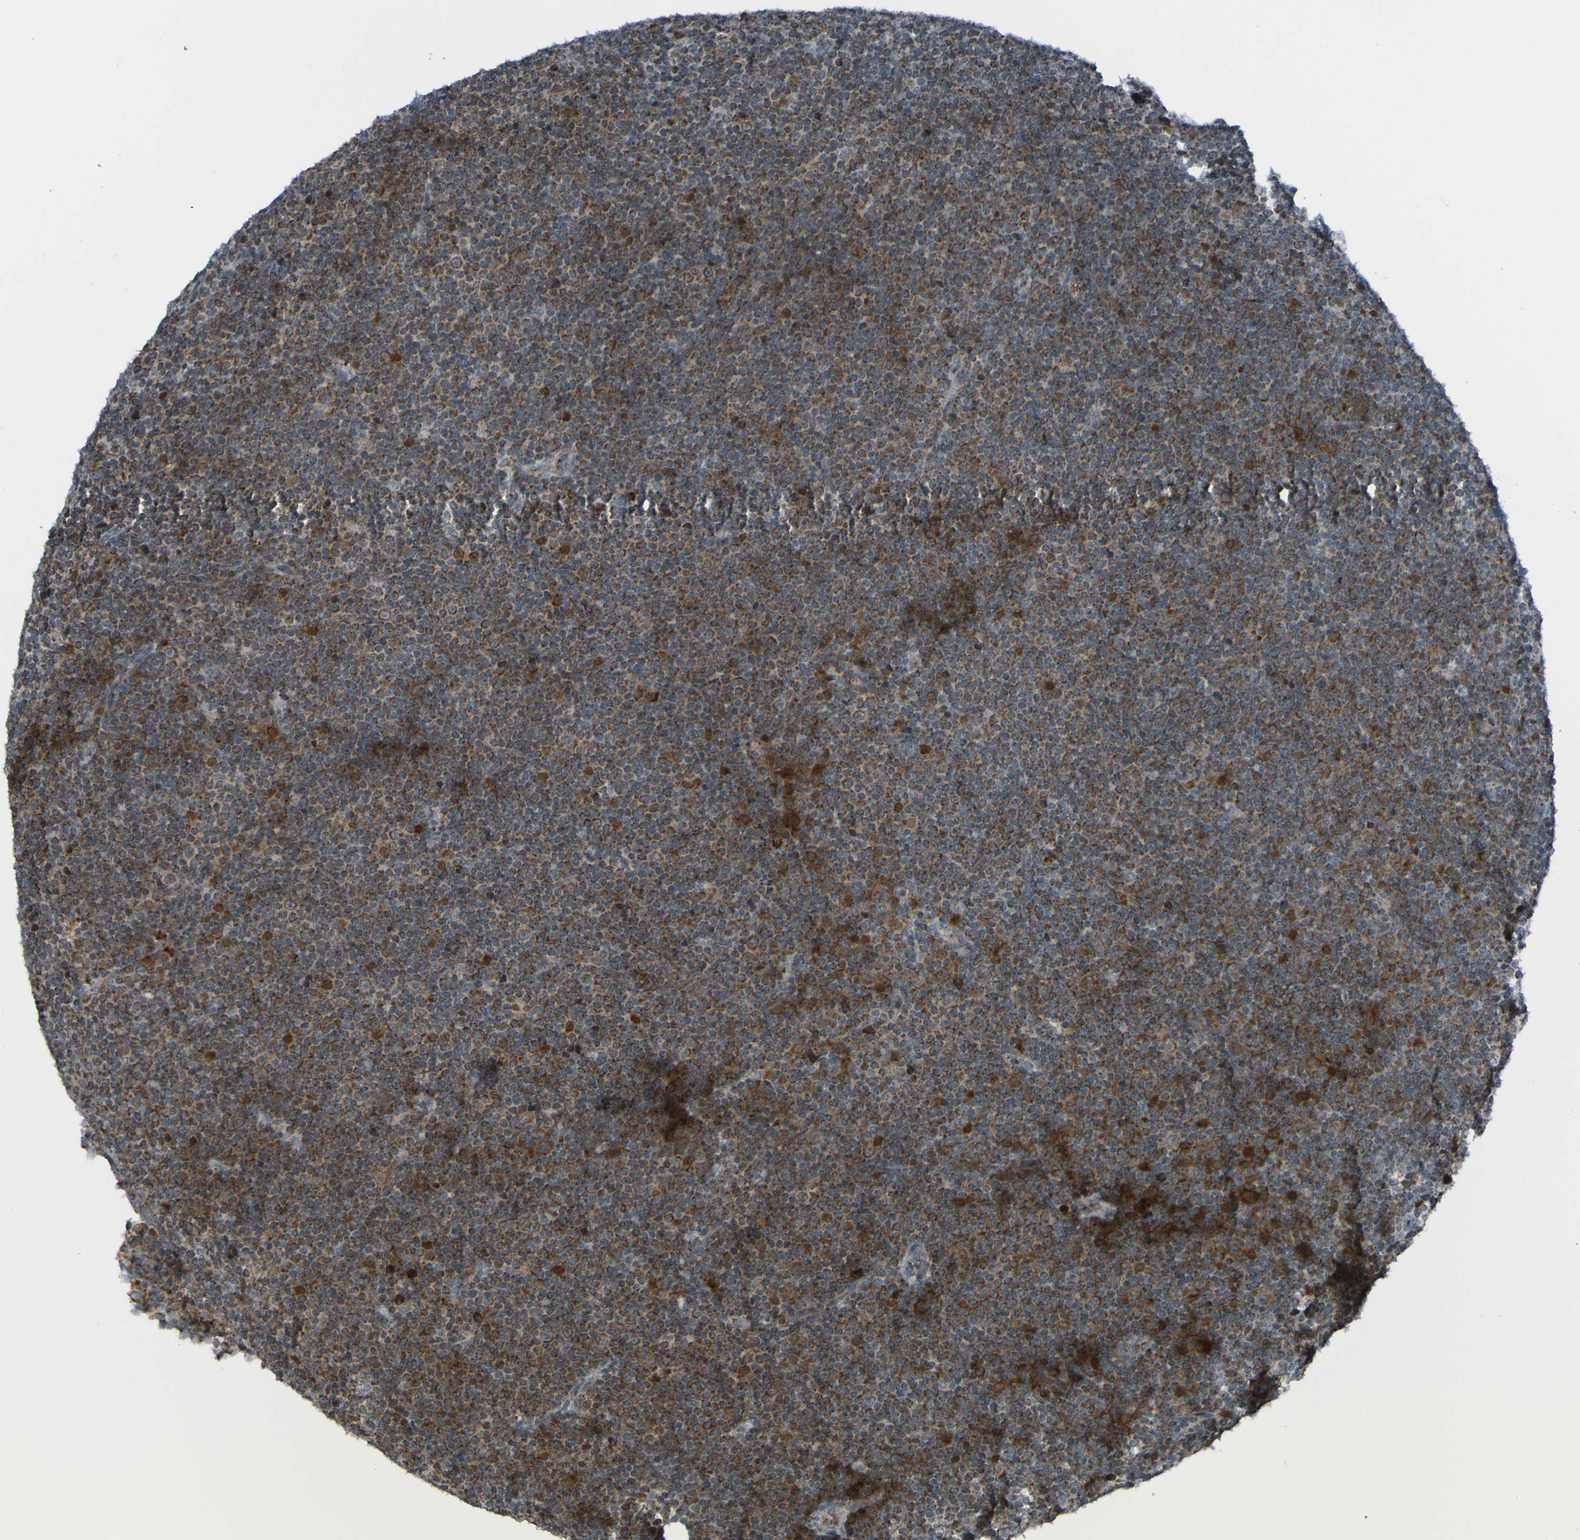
{"staining": {"intensity": "moderate", "quantity": "25%-75%", "location": "cytoplasmic/membranous"}, "tissue": "lymphoma", "cell_type": "Tumor cells", "image_type": "cancer", "snomed": [{"axis": "morphology", "description": "Malignant lymphoma, non-Hodgkin's type, Low grade"}, {"axis": "topography", "description": "Lymph node"}], "caption": "Immunohistochemistry (DAB) staining of low-grade malignant lymphoma, non-Hodgkin's type displays moderate cytoplasmic/membranous protein staining in approximately 25%-75% of tumor cells.", "gene": "UNG", "patient": {"sex": "female", "age": 67}}